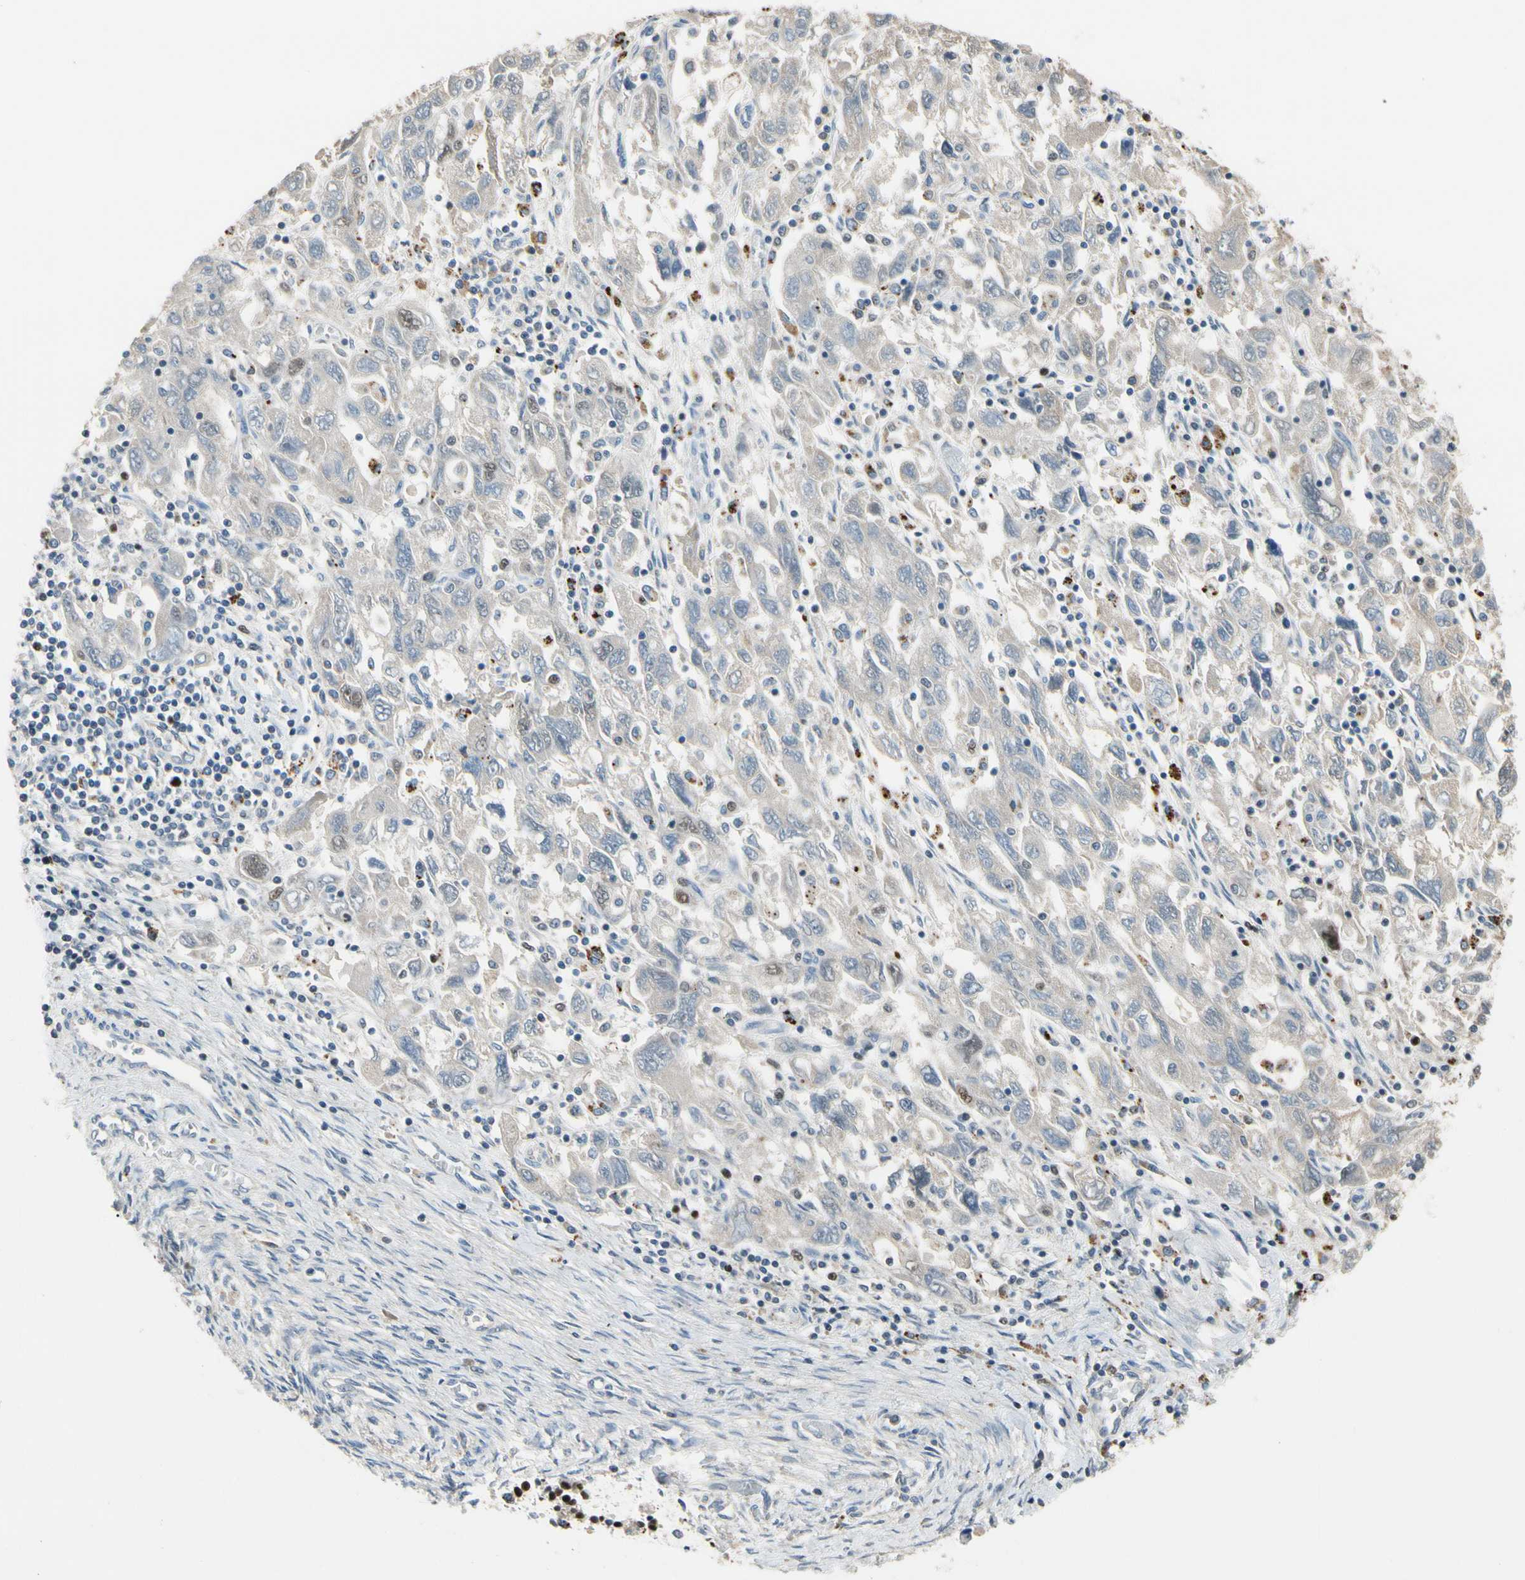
{"staining": {"intensity": "negative", "quantity": "none", "location": "none"}, "tissue": "ovarian cancer", "cell_type": "Tumor cells", "image_type": "cancer", "snomed": [{"axis": "morphology", "description": "Carcinoma, NOS"}, {"axis": "morphology", "description": "Cystadenocarcinoma, serous, NOS"}, {"axis": "topography", "description": "Ovary"}], "caption": "IHC micrograph of human ovarian serous cystadenocarcinoma stained for a protein (brown), which displays no expression in tumor cells. Brightfield microscopy of immunohistochemistry (IHC) stained with DAB (3,3'-diaminobenzidine) (brown) and hematoxylin (blue), captured at high magnification.", "gene": "ZKSCAN4", "patient": {"sex": "female", "age": 69}}